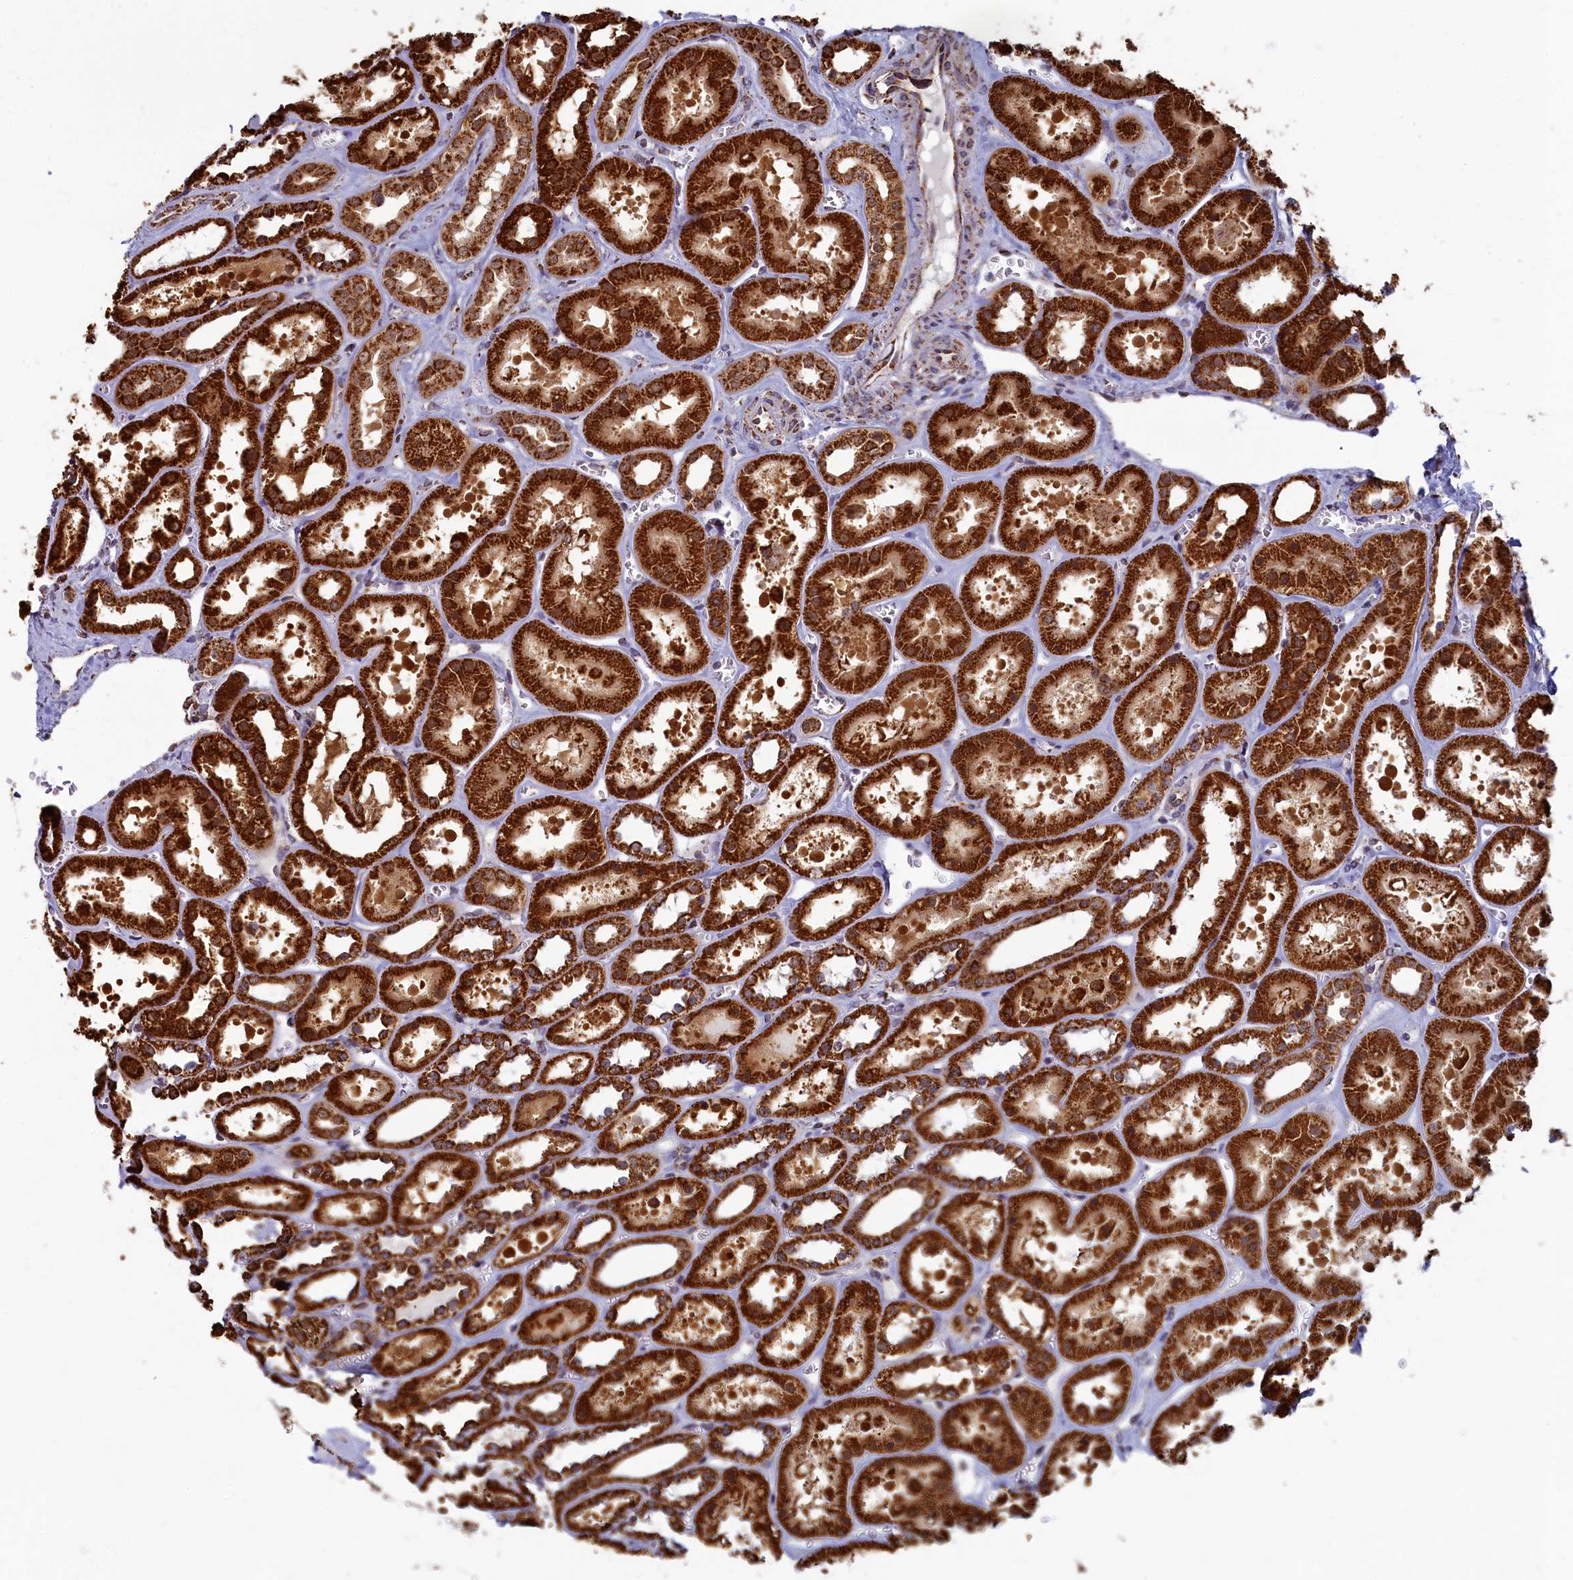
{"staining": {"intensity": "moderate", "quantity": "25%-75%", "location": "cytoplasmic/membranous"}, "tissue": "kidney", "cell_type": "Cells in glomeruli", "image_type": "normal", "snomed": [{"axis": "morphology", "description": "Normal tissue, NOS"}, {"axis": "topography", "description": "Kidney"}], "caption": "Moderate cytoplasmic/membranous staining is seen in approximately 25%-75% of cells in glomeruli in normal kidney.", "gene": "SPR", "patient": {"sex": "female", "age": 41}}